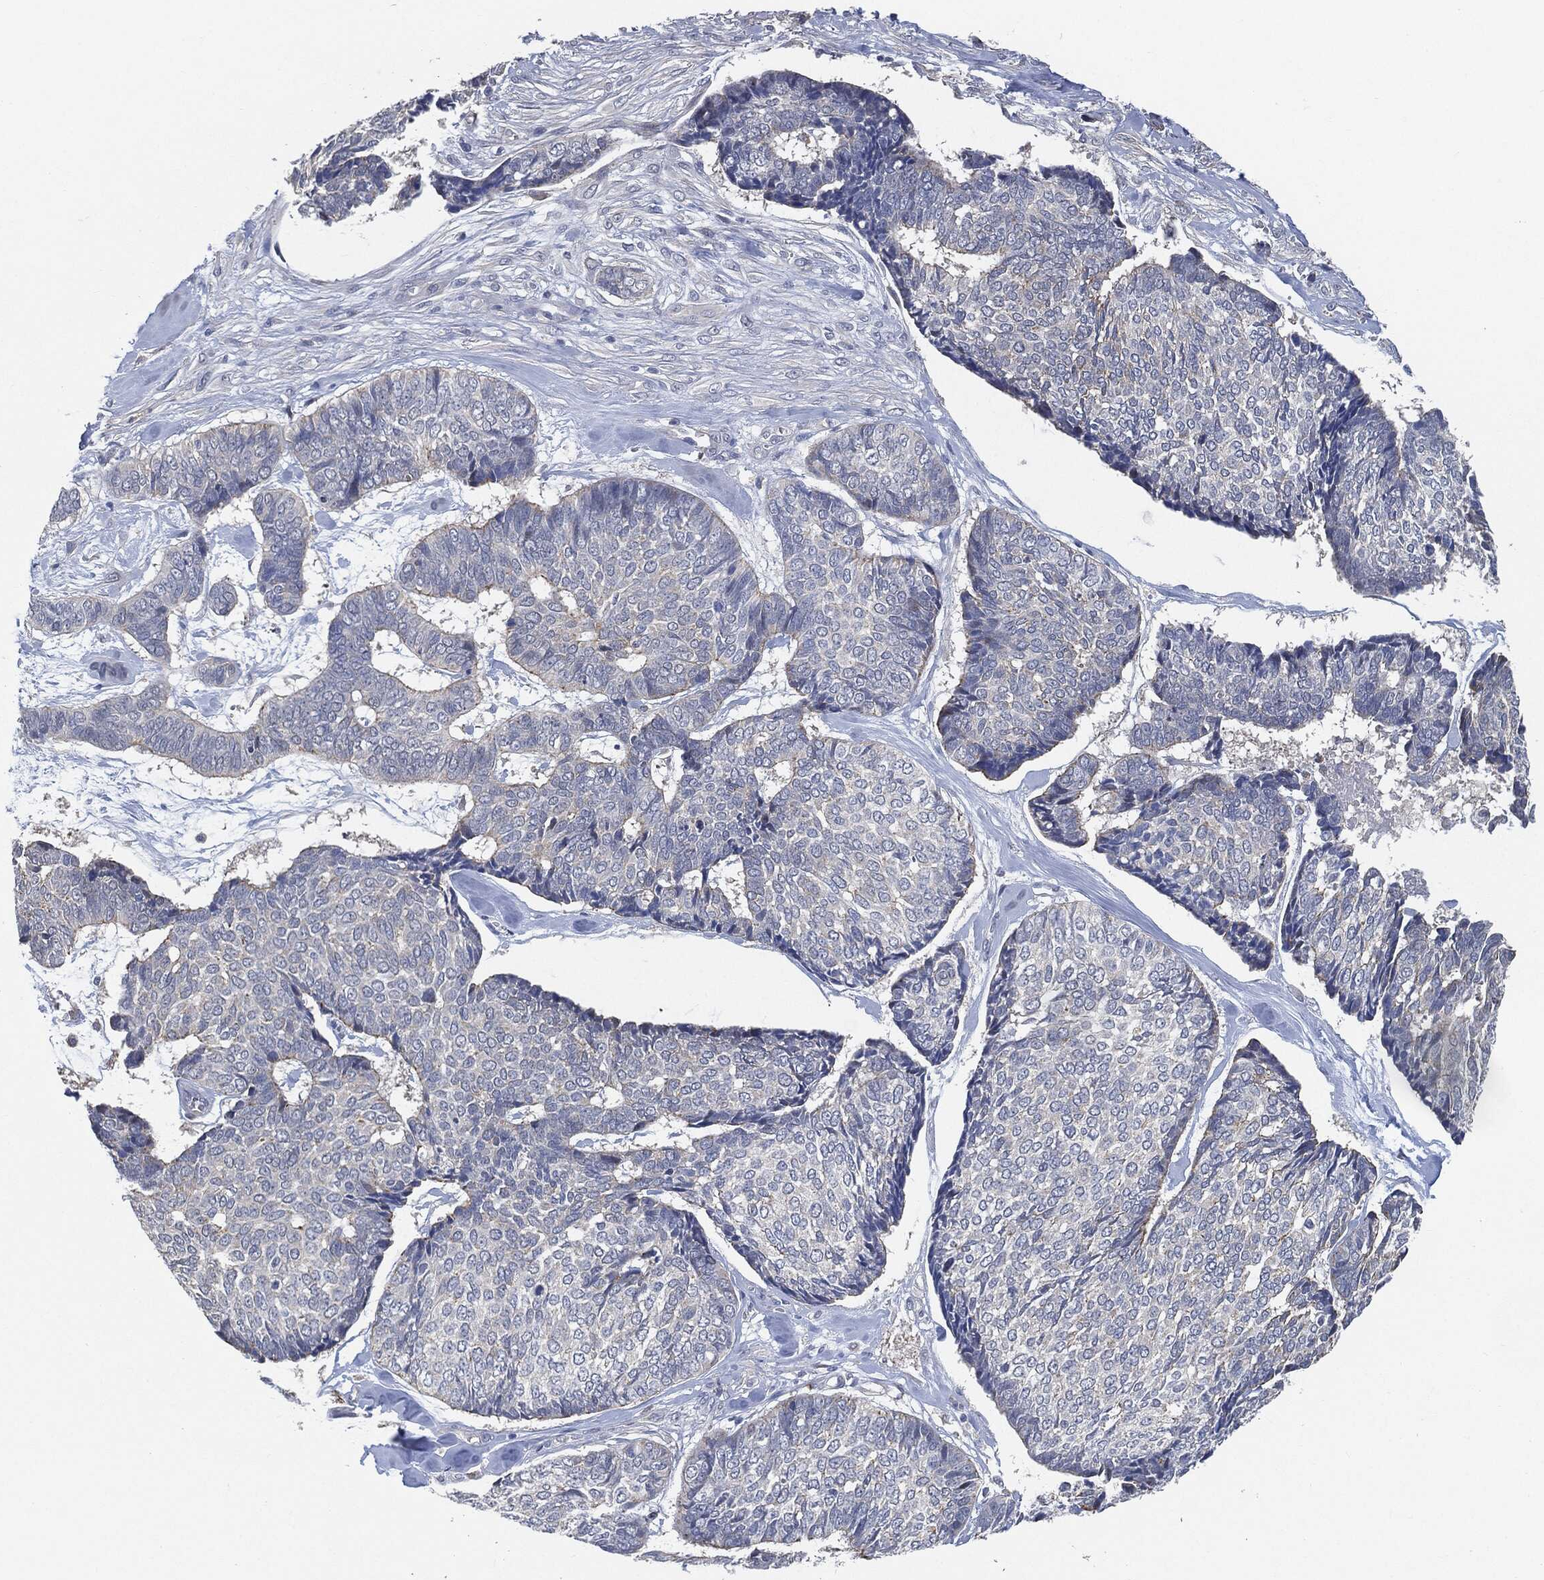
{"staining": {"intensity": "negative", "quantity": "none", "location": "none"}, "tissue": "skin cancer", "cell_type": "Tumor cells", "image_type": "cancer", "snomed": [{"axis": "morphology", "description": "Basal cell carcinoma"}, {"axis": "topography", "description": "Skin"}], "caption": "This is a image of immunohistochemistry staining of basal cell carcinoma (skin), which shows no staining in tumor cells.", "gene": "VSIG4", "patient": {"sex": "male", "age": 86}}